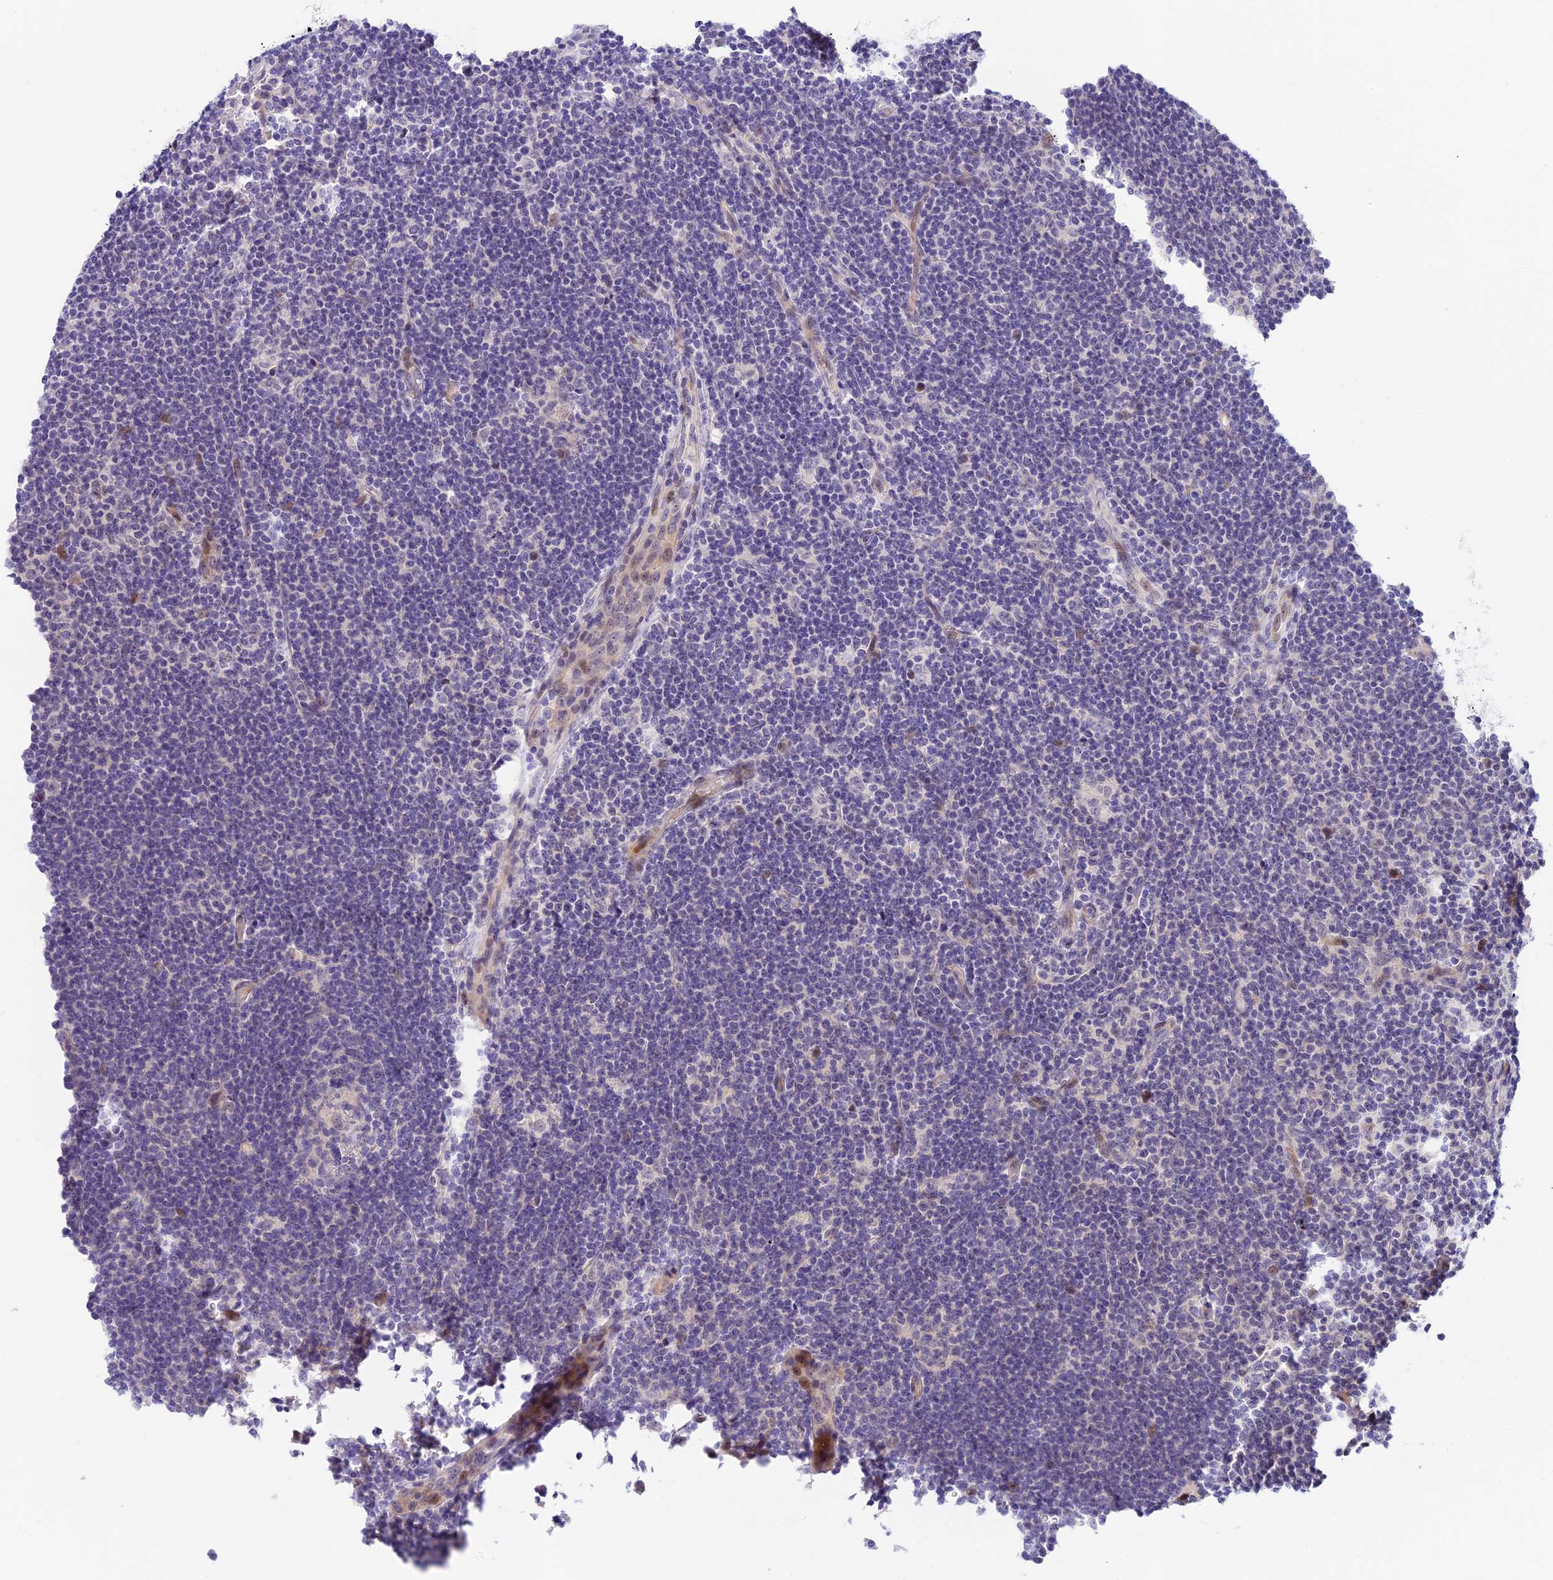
{"staining": {"intensity": "negative", "quantity": "none", "location": "none"}, "tissue": "lymphoma", "cell_type": "Tumor cells", "image_type": "cancer", "snomed": [{"axis": "morphology", "description": "Hodgkin's disease, NOS"}, {"axis": "topography", "description": "Lymph node"}], "caption": "High power microscopy histopathology image of an IHC photomicrograph of lymphoma, revealing no significant expression in tumor cells.", "gene": "MIDN", "patient": {"sex": "female", "age": 57}}